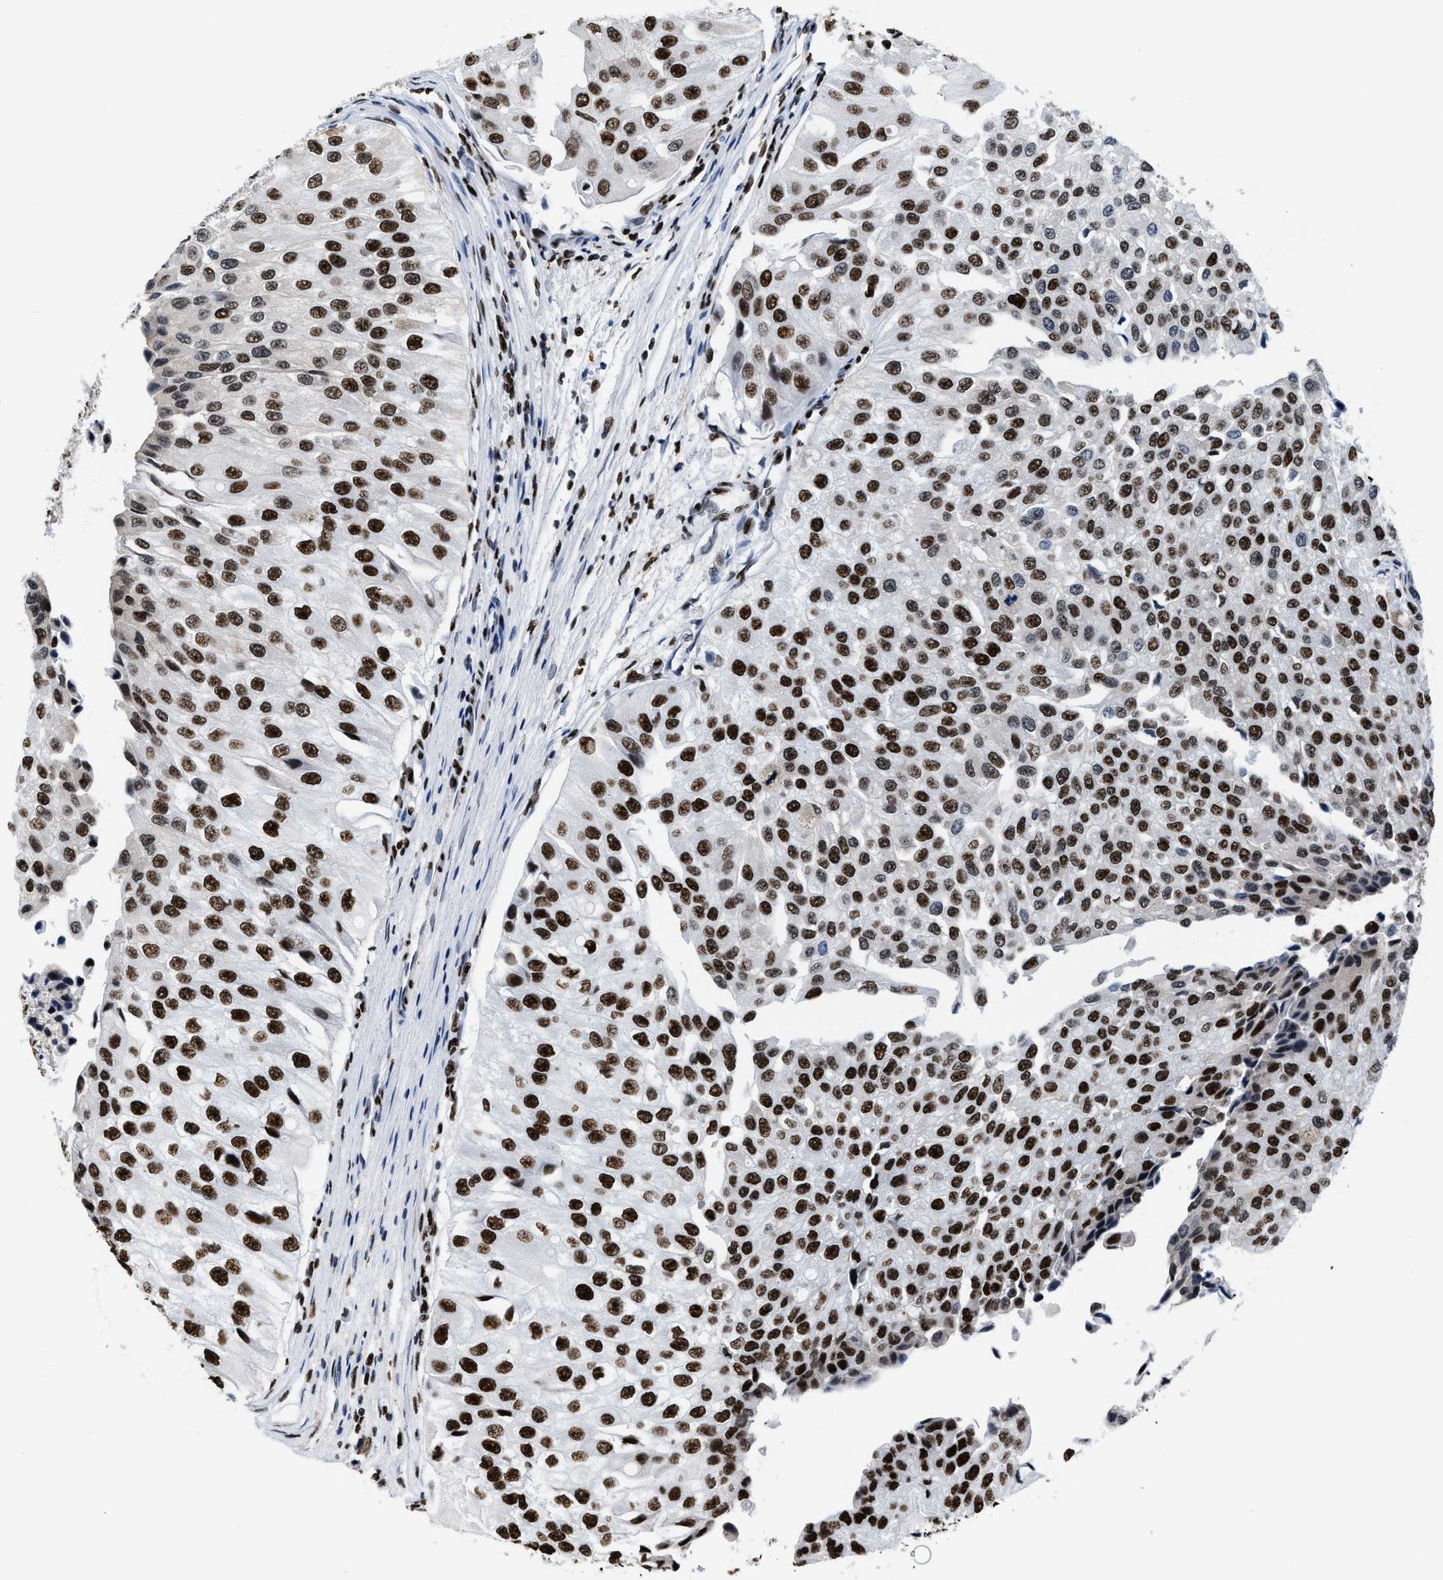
{"staining": {"intensity": "strong", "quantity": ">75%", "location": "nuclear"}, "tissue": "urothelial cancer", "cell_type": "Tumor cells", "image_type": "cancer", "snomed": [{"axis": "morphology", "description": "Urothelial carcinoma, High grade"}, {"axis": "topography", "description": "Kidney"}, {"axis": "topography", "description": "Urinary bladder"}], "caption": "This image reveals high-grade urothelial carcinoma stained with immunohistochemistry to label a protein in brown. The nuclear of tumor cells show strong positivity for the protein. Nuclei are counter-stained blue.", "gene": "SMARCC2", "patient": {"sex": "male", "age": 77}}